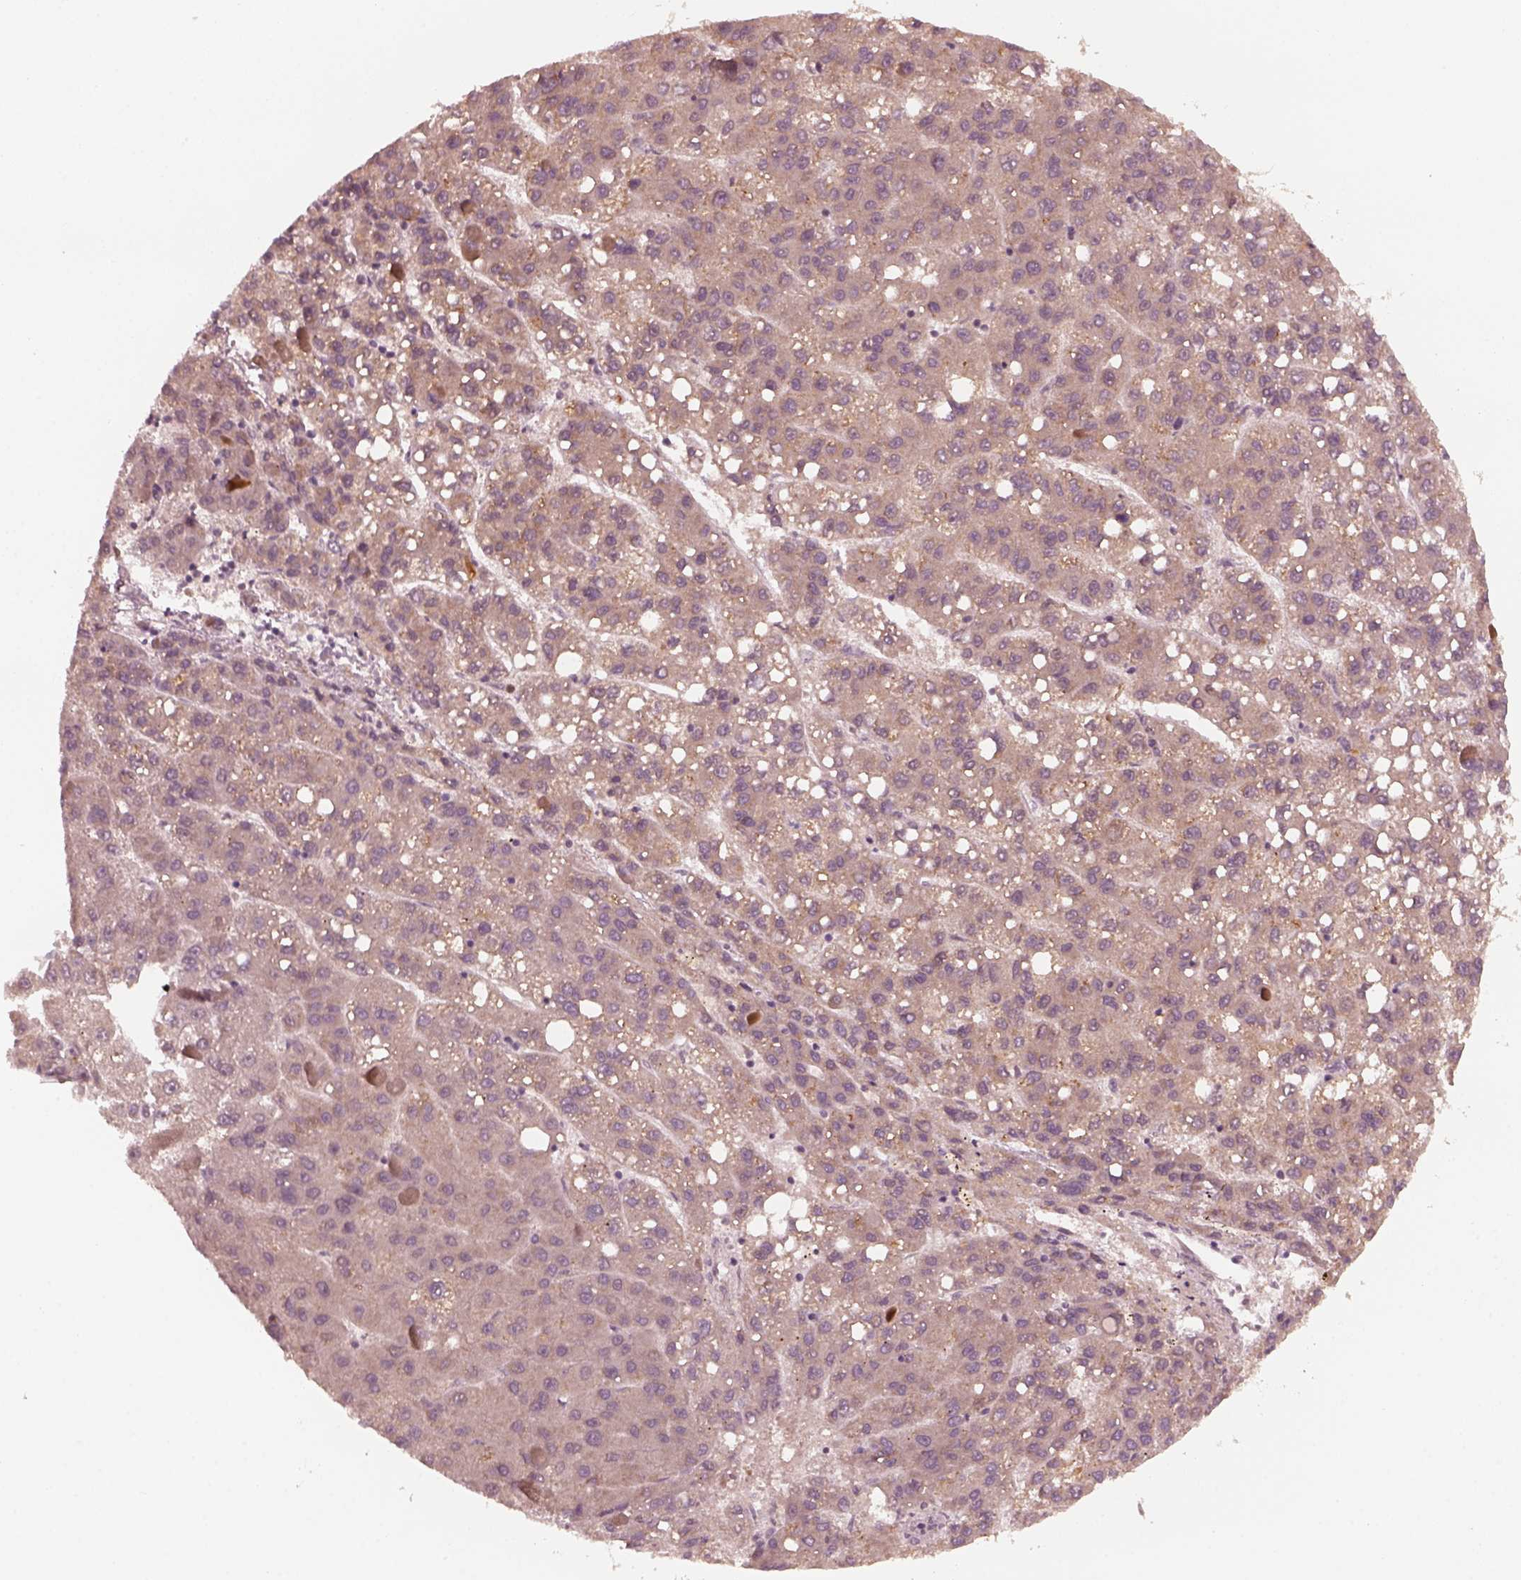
{"staining": {"intensity": "weak", "quantity": ">75%", "location": "cytoplasmic/membranous"}, "tissue": "liver cancer", "cell_type": "Tumor cells", "image_type": "cancer", "snomed": [{"axis": "morphology", "description": "Carcinoma, Hepatocellular, NOS"}, {"axis": "topography", "description": "Liver"}], "caption": "Immunohistochemistry staining of hepatocellular carcinoma (liver), which reveals low levels of weak cytoplasmic/membranous positivity in approximately >75% of tumor cells indicating weak cytoplasmic/membranous protein staining. The staining was performed using DAB (3,3'-diaminobenzidine) (brown) for protein detection and nuclei were counterstained in hematoxylin (blue).", "gene": "FAF2", "patient": {"sex": "female", "age": 82}}